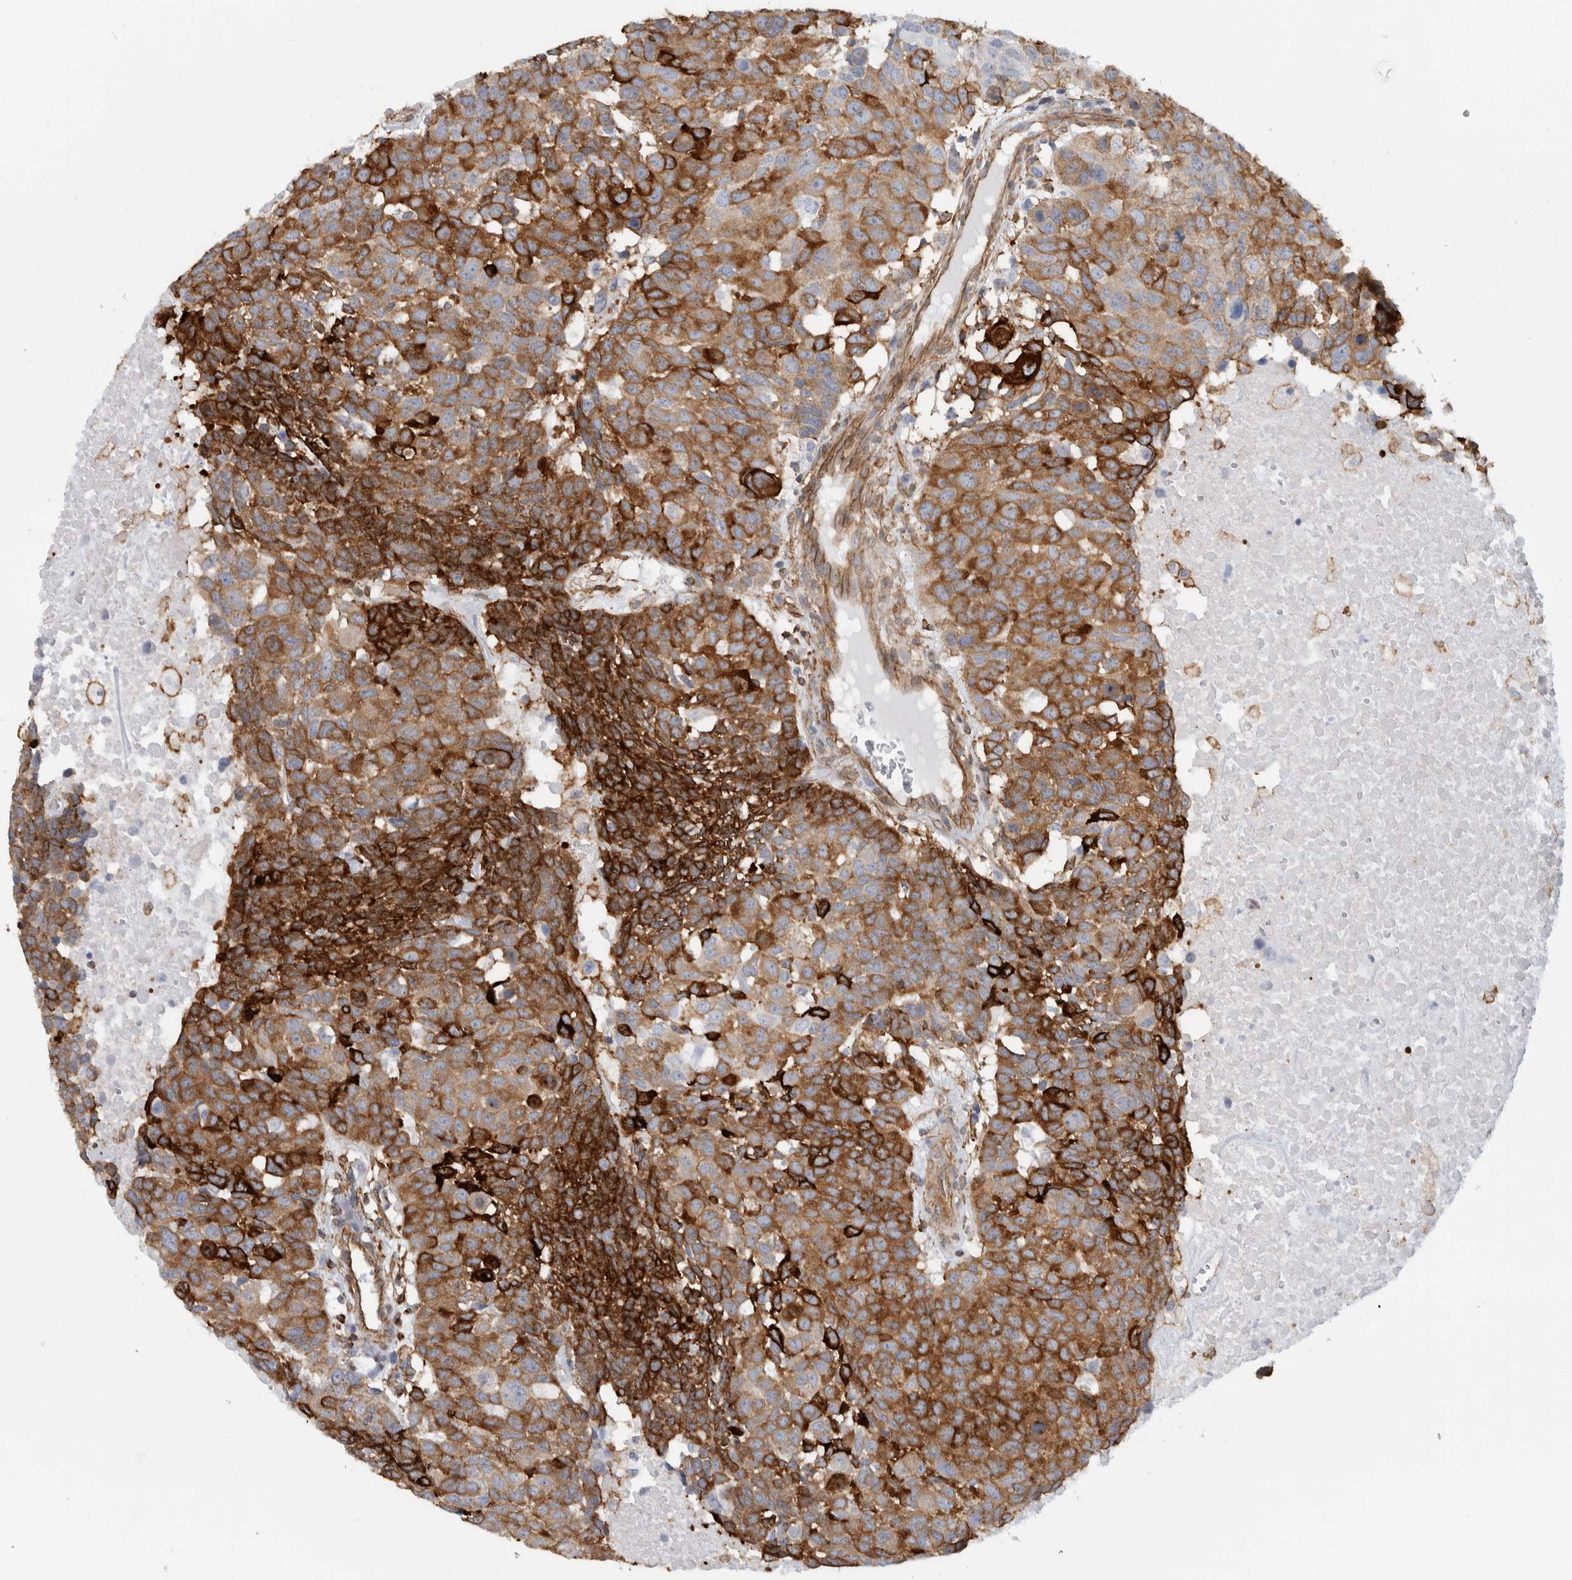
{"staining": {"intensity": "strong", "quantity": ">75%", "location": "cytoplasmic/membranous"}, "tissue": "head and neck cancer", "cell_type": "Tumor cells", "image_type": "cancer", "snomed": [{"axis": "morphology", "description": "Squamous cell carcinoma, NOS"}, {"axis": "topography", "description": "Head-Neck"}], "caption": "Immunohistochemical staining of squamous cell carcinoma (head and neck) demonstrates high levels of strong cytoplasmic/membranous positivity in about >75% of tumor cells. Nuclei are stained in blue.", "gene": "AHNAK", "patient": {"sex": "male", "age": 66}}